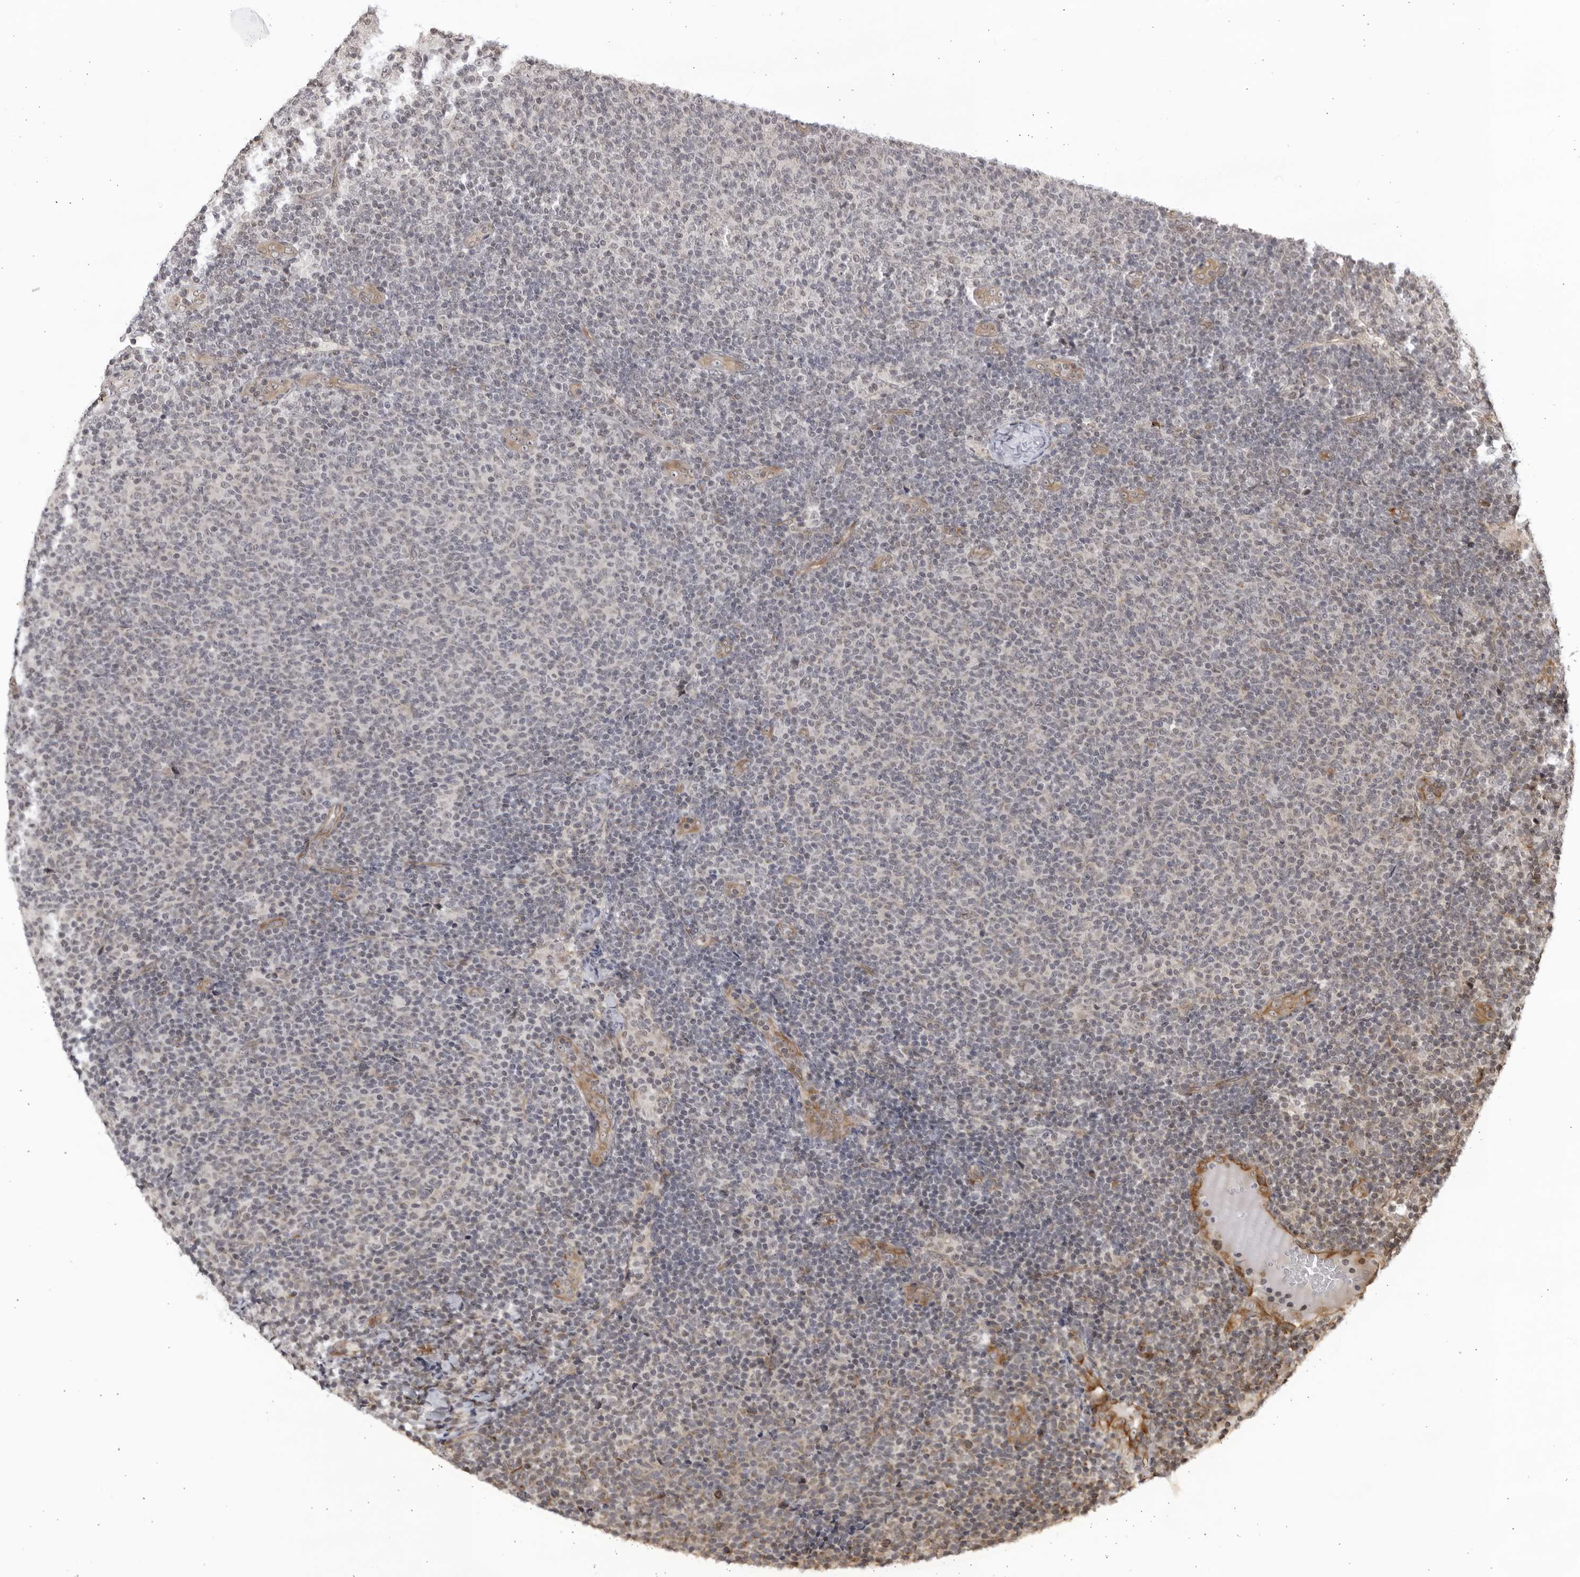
{"staining": {"intensity": "negative", "quantity": "none", "location": "none"}, "tissue": "lymphoma", "cell_type": "Tumor cells", "image_type": "cancer", "snomed": [{"axis": "morphology", "description": "Malignant lymphoma, non-Hodgkin's type, Low grade"}, {"axis": "topography", "description": "Lymph node"}], "caption": "IHC image of human low-grade malignant lymphoma, non-Hodgkin's type stained for a protein (brown), which reveals no positivity in tumor cells. Brightfield microscopy of immunohistochemistry stained with DAB (3,3'-diaminobenzidine) (brown) and hematoxylin (blue), captured at high magnification.", "gene": "CNBD1", "patient": {"sex": "male", "age": 66}}